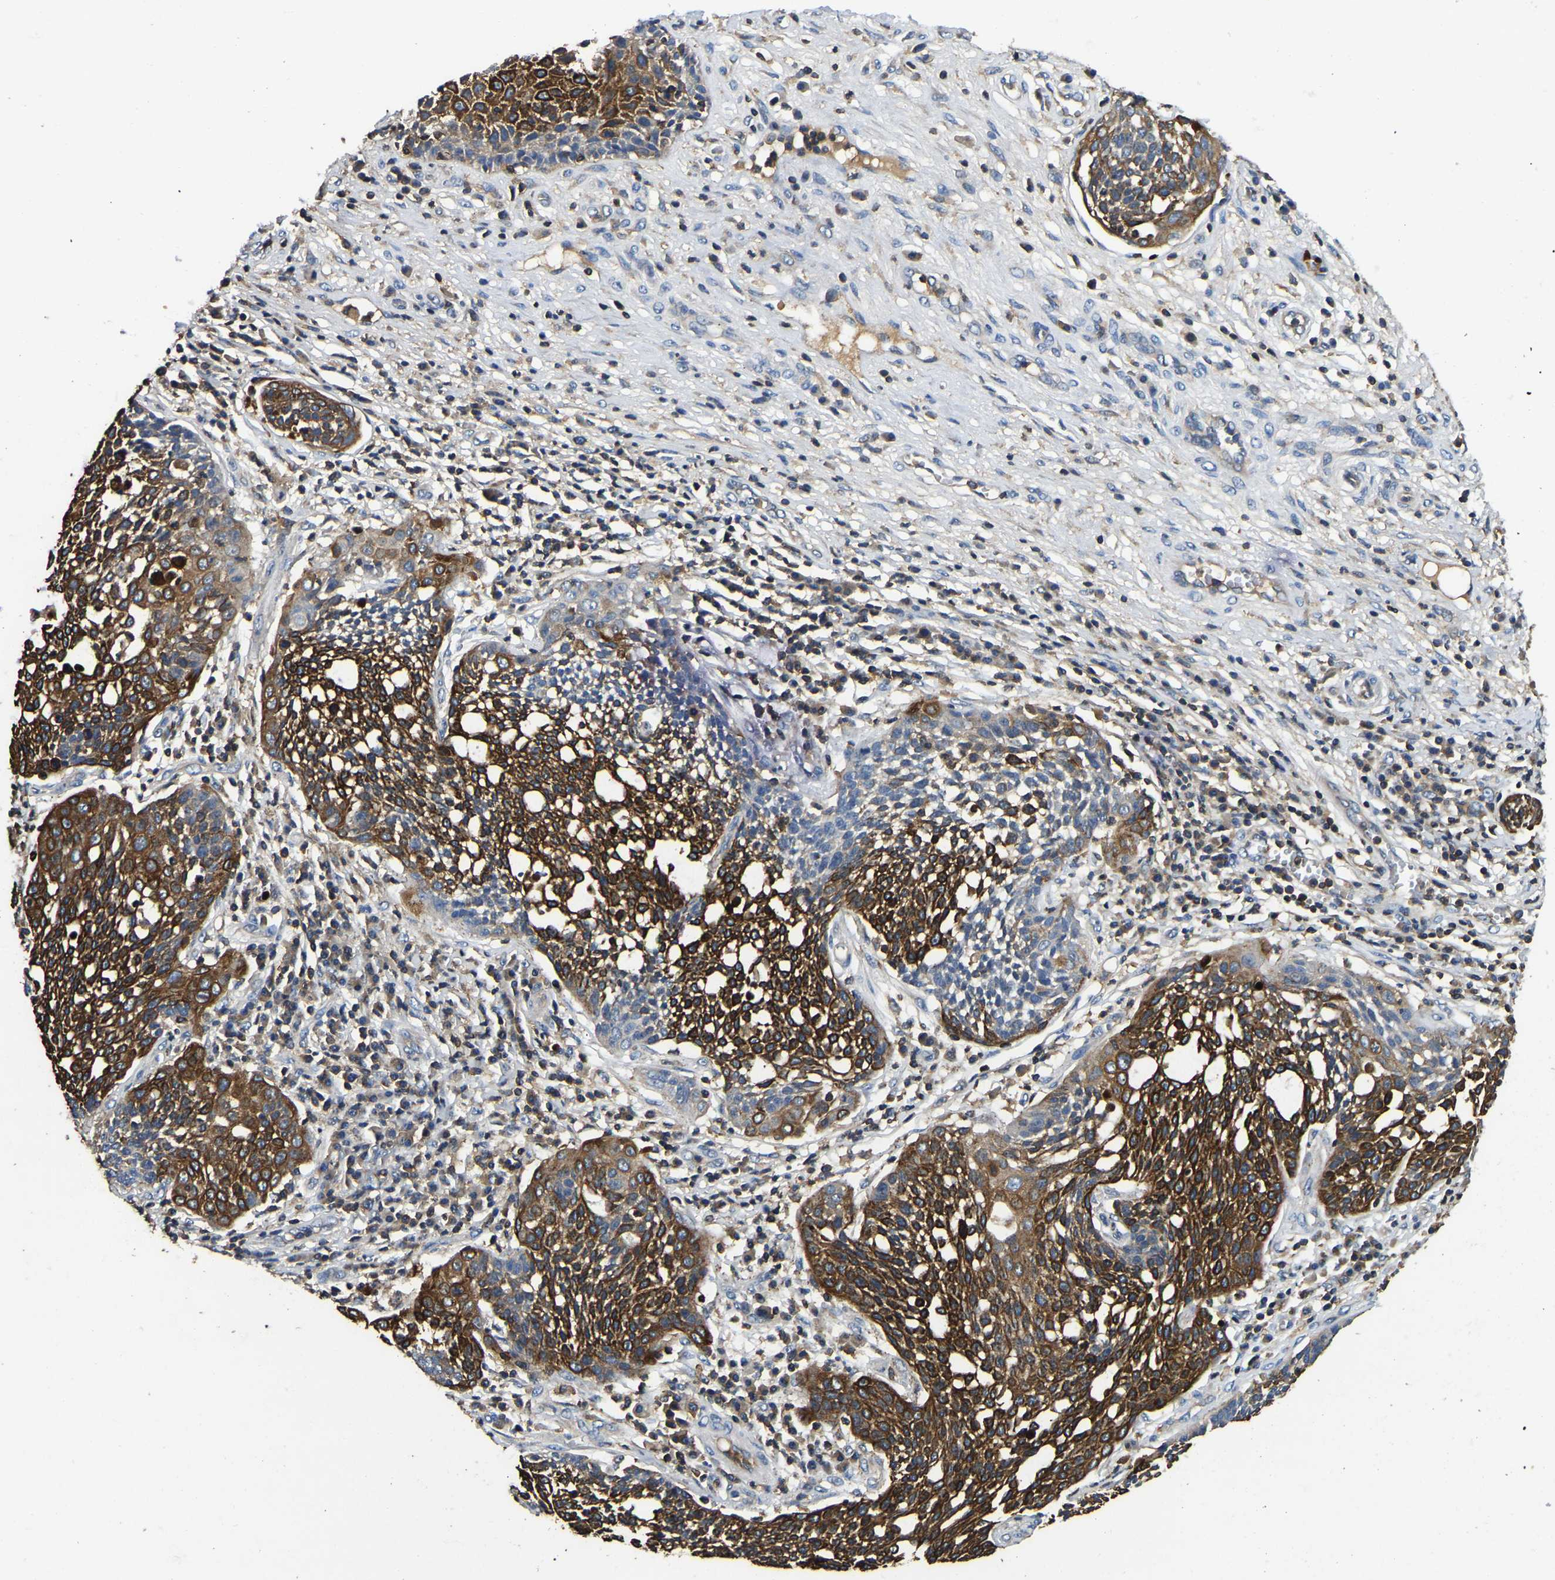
{"staining": {"intensity": "strong", "quantity": ">75%", "location": "cytoplasmic/membranous"}, "tissue": "cervical cancer", "cell_type": "Tumor cells", "image_type": "cancer", "snomed": [{"axis": "morphology", "description": "Squamous cell carcinoma, NOS"}, {"axis": "topography", "description": "Cervix"}], "caption": "Strong cytoplasmic/membranous staining for a protein is identified in approximately >75% of tumor cells of squamous cell carcinoma (cervical) using immunohistochemistry (IHC).", "gene": "SMPD2", "patient": {"sex": "female", "age": 34}}